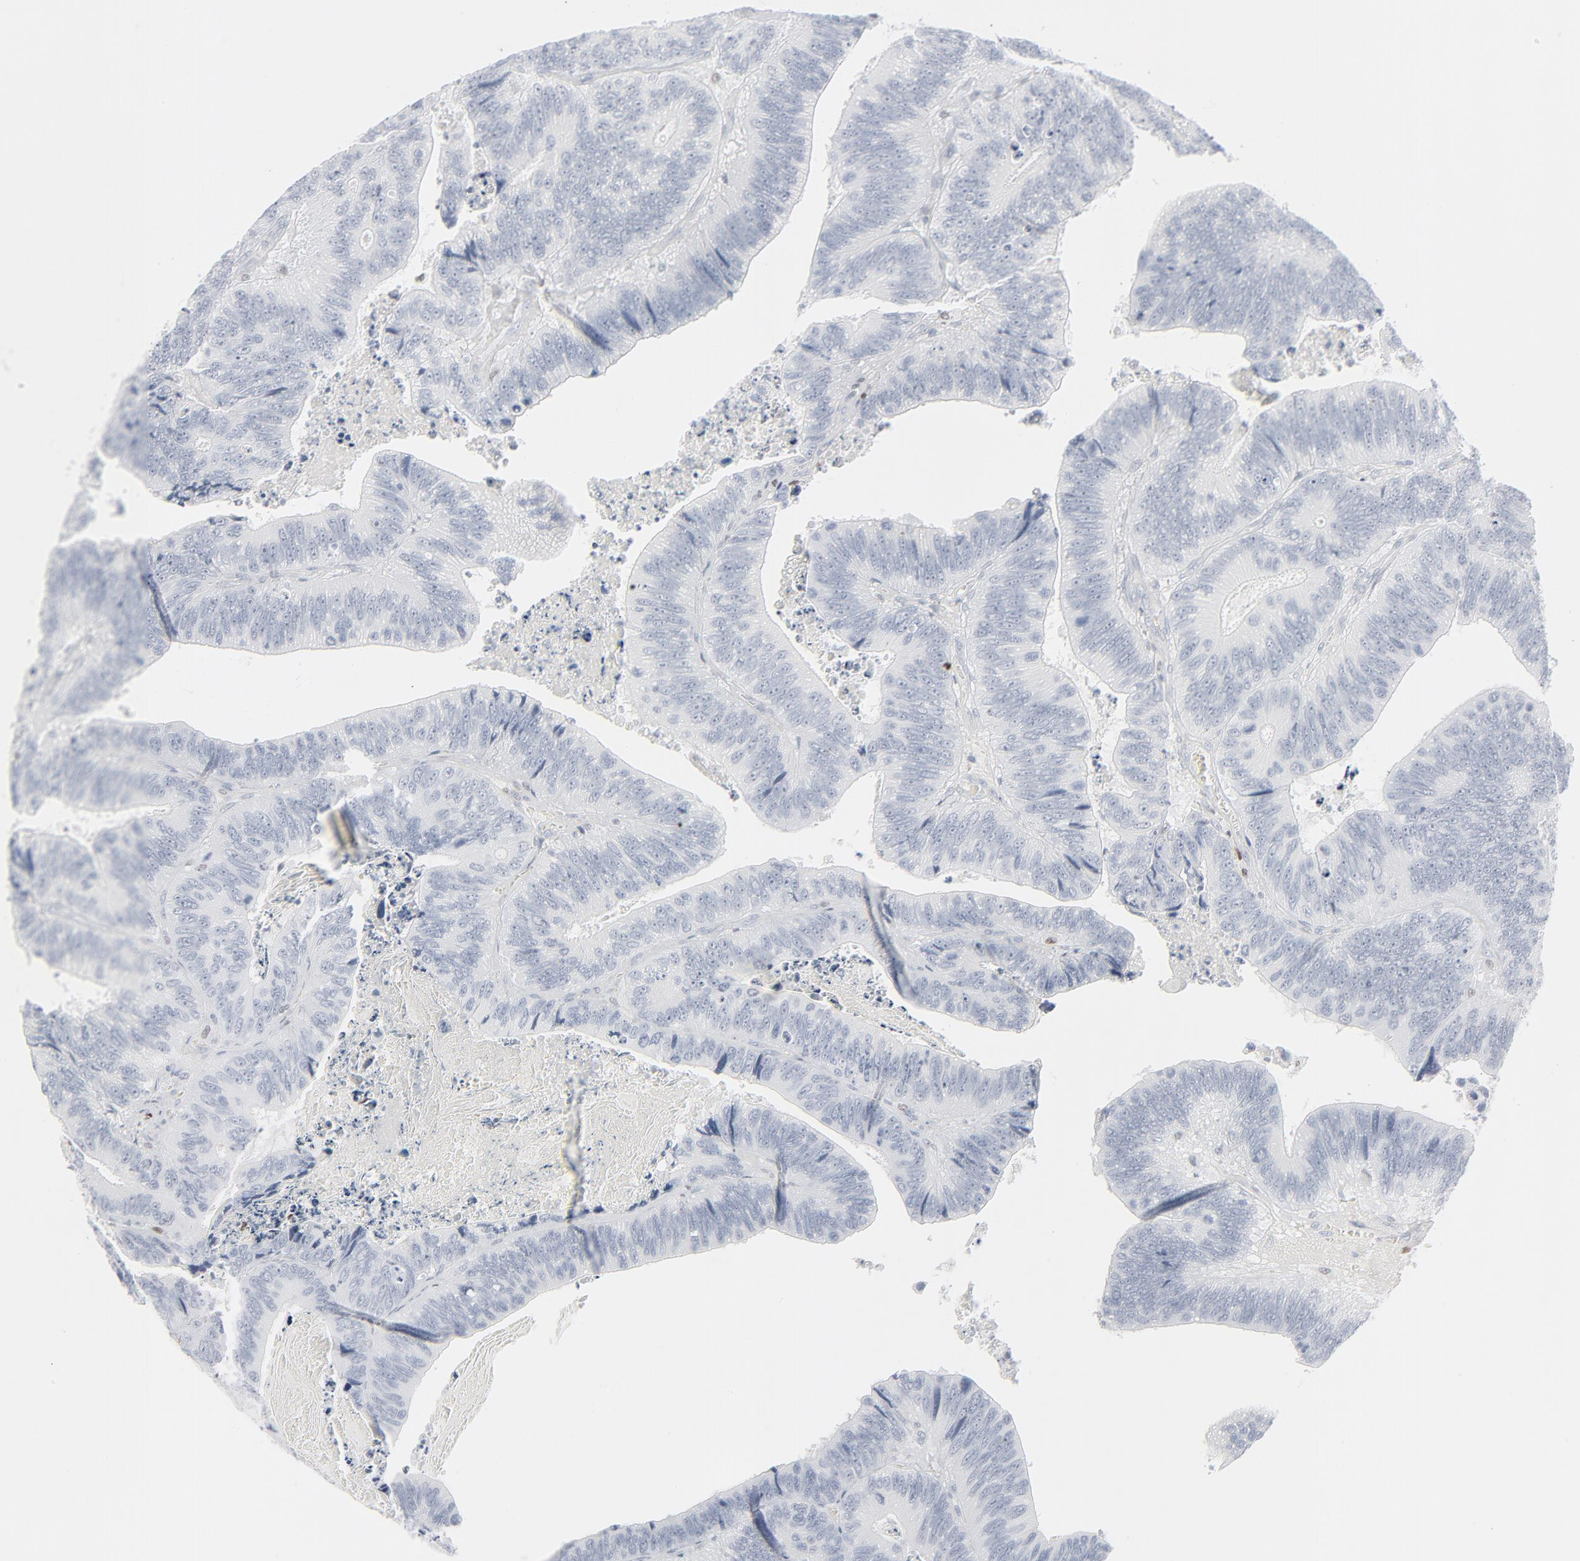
{"staining": {"intensity": "negative", "quantity": "none", "location": "none"}, "tissue": "colorectal cancer", "cell_type": "Tumor cells", "image_type": "cancer", "snomed": [{"axis": "morphology", "description": "Adenocarcinoma, NOS"}, {"axis": "topography", "description": "Rectum"}], "caption": "The histopathology image reveals no significant positivity in tumor cells of colorectal adenocarcinoma.", "gene": "MITF", "patient": {"sex": "female", "age": 67}}